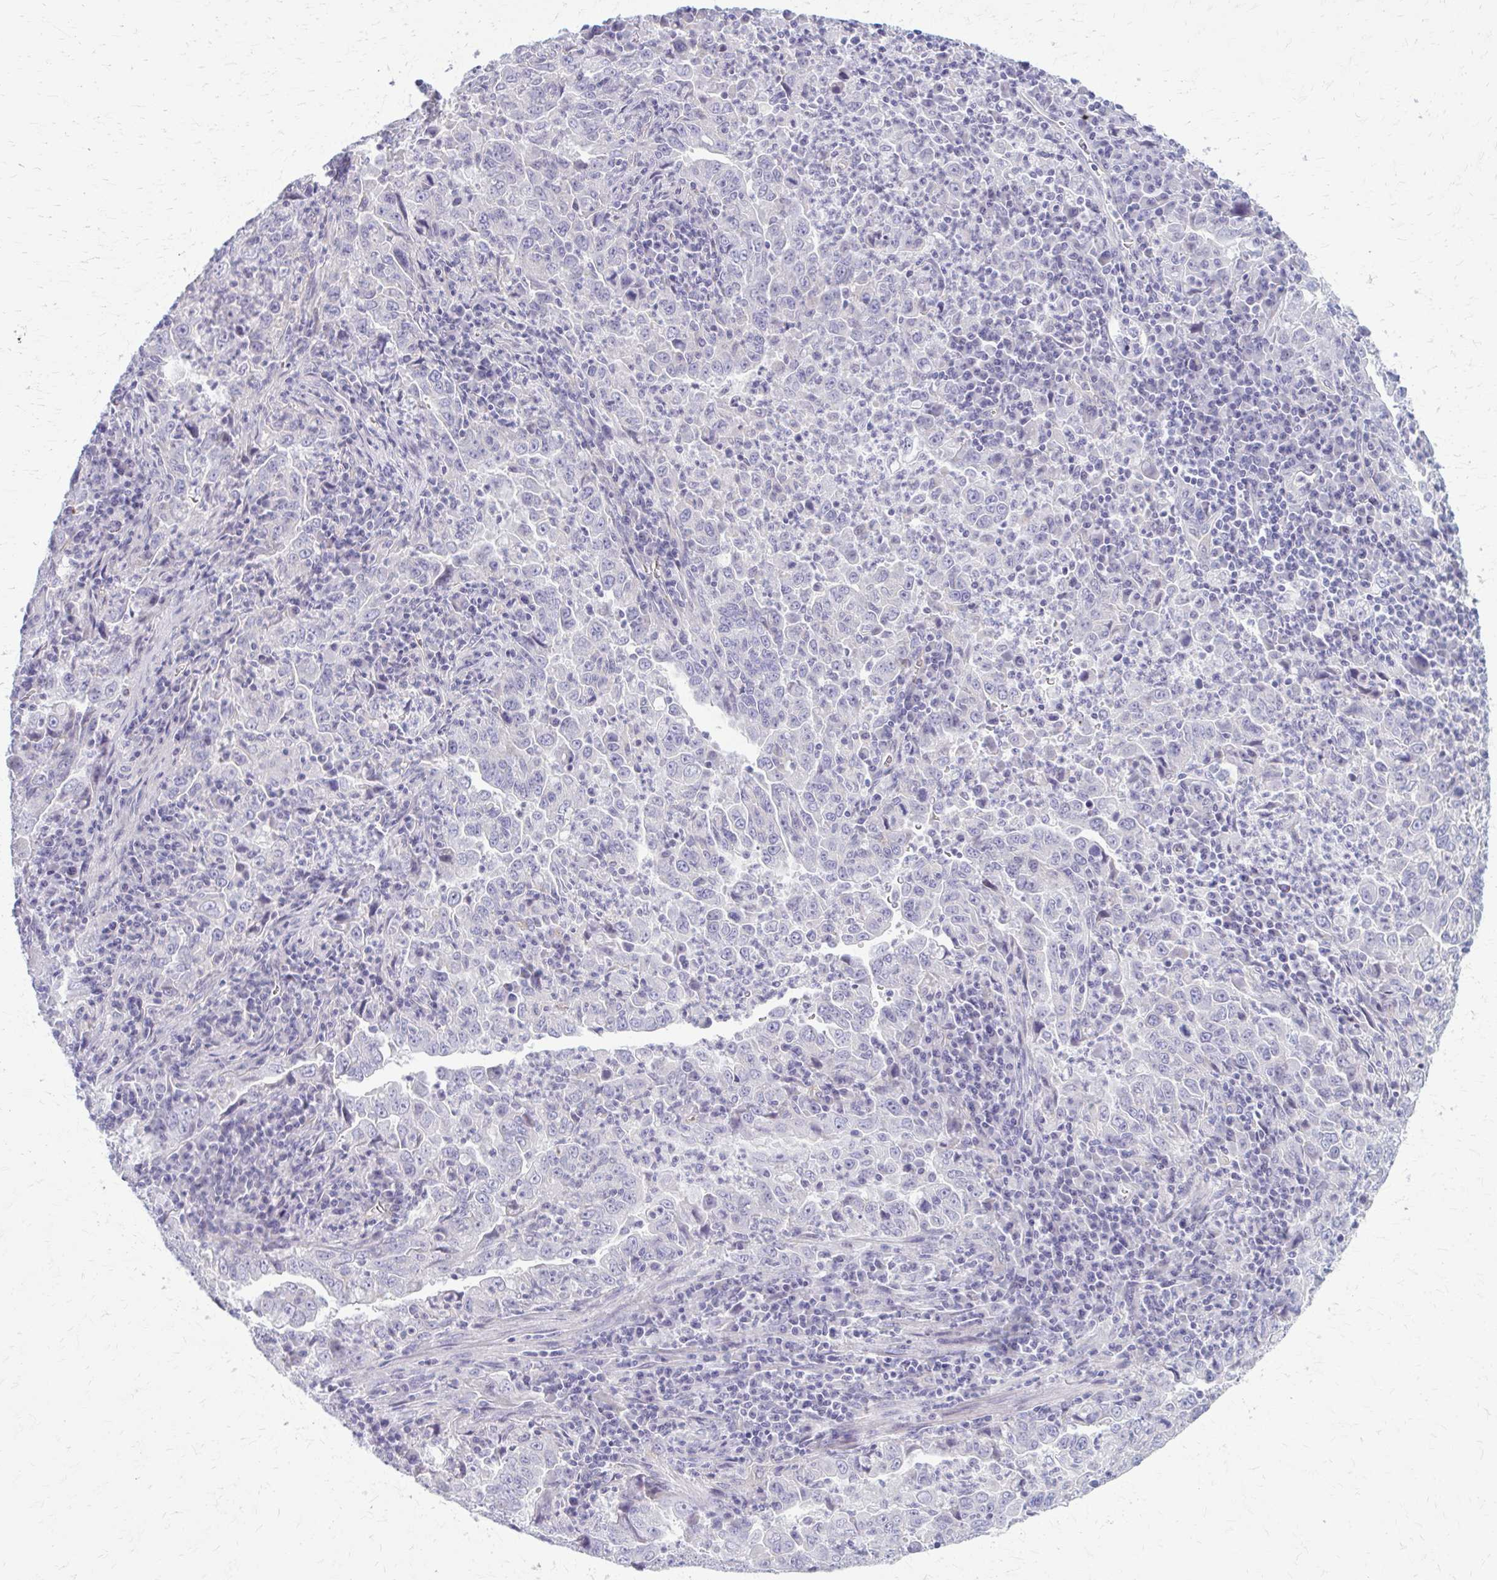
{"staining": {"intensity": "negative", "quantity": "none", "location": "none"}, "tissue": "lung cancer", "cell_type": "Tumor cells", "image_type": "cancer", "snomed": [{"axis": "morphology", "description": "Adenocarcinoma, NOS"}, {"axis": "topography", "description": "Lung"}], "caption": "Immunohistochemistry (IHC) micrograph of neoplastic tissue: lung cancer (adenocarcinoma) stained with DAB (3,3'-diaminobenzidine) demonstrates no significant protein staining in tumor cells.", "gene": "CASQ2", "patient": {"sex": "male", "age": 67}}